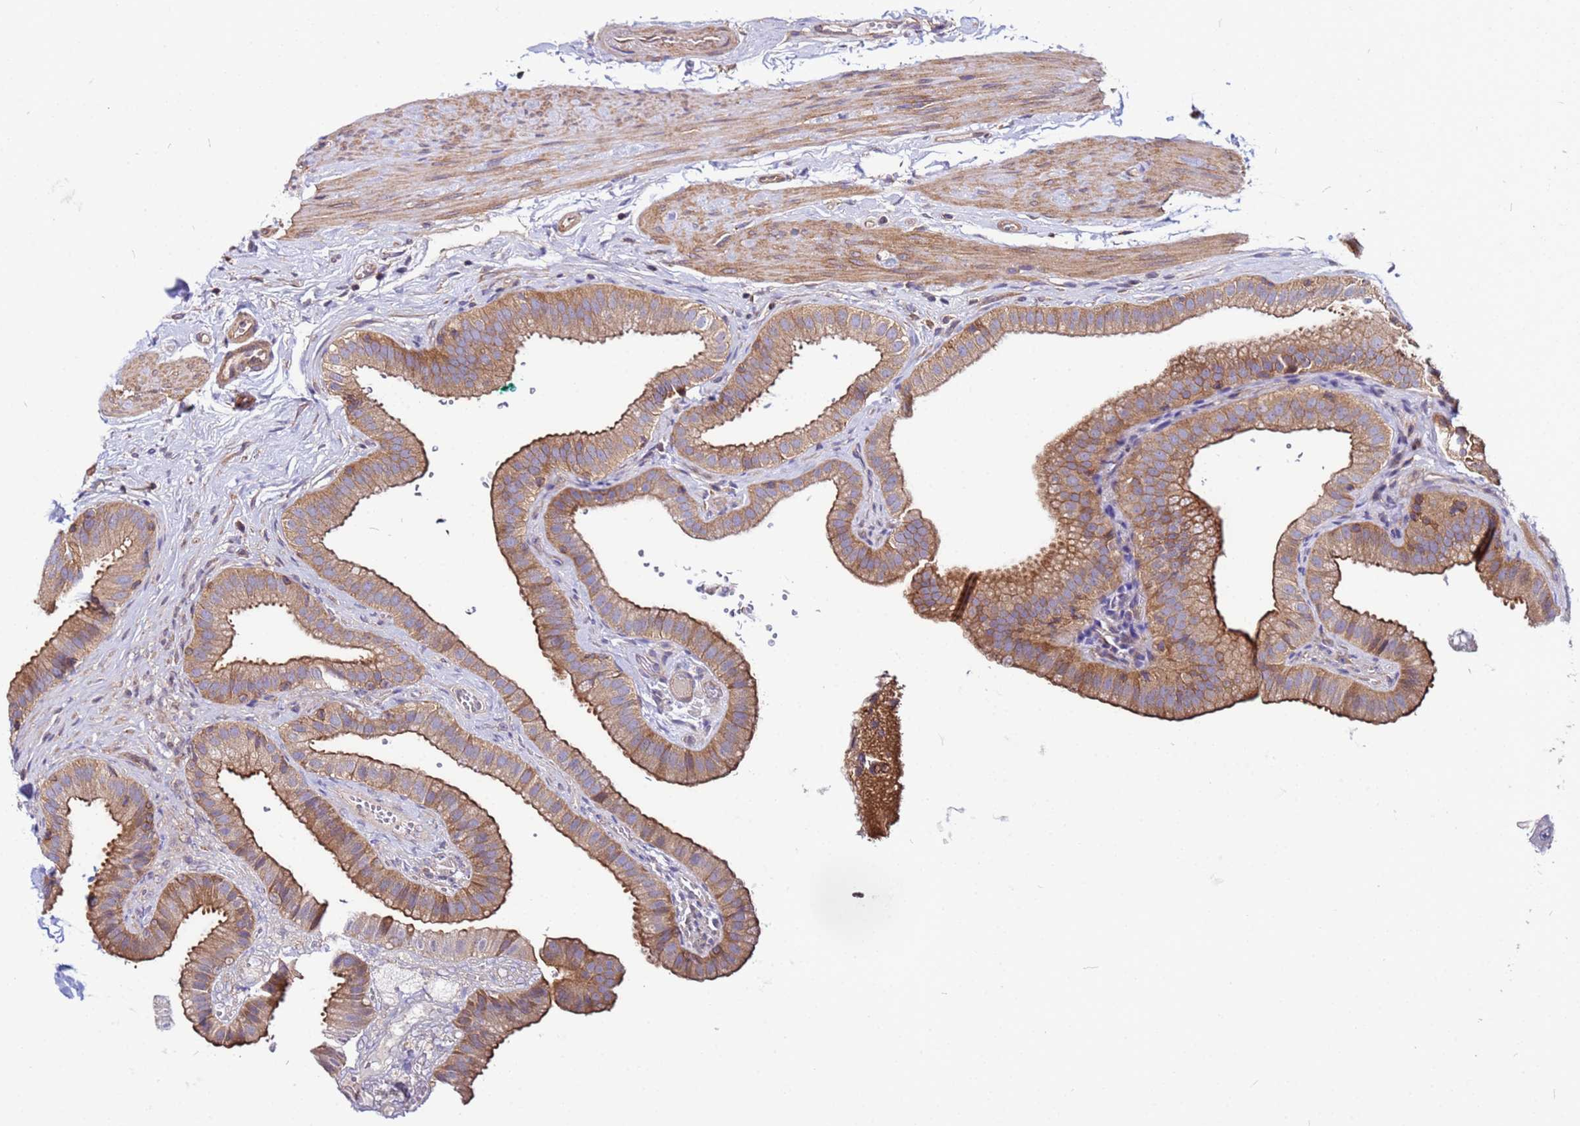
{"staining": {"intensity": "moderate", "quantity": ">75%", "location": "cytoplasmic/membranous"}, "tissue": "gallbladder", "cell_type": "Glandular cells", "image_type": "normal", "snomed": [{"axis": "morphology", "description": "Normal tissue, NOS"}, {"axis": "topography", "description": "Gallbladder"}], "caption": "Gallbladder stained with a brown dye demonstrates moderate cytoplasmic/membranous positive positivity in approximately >75% of glandular cells.", "gene": "STK38L", "patient": {"sex": "female", "age": 61}}